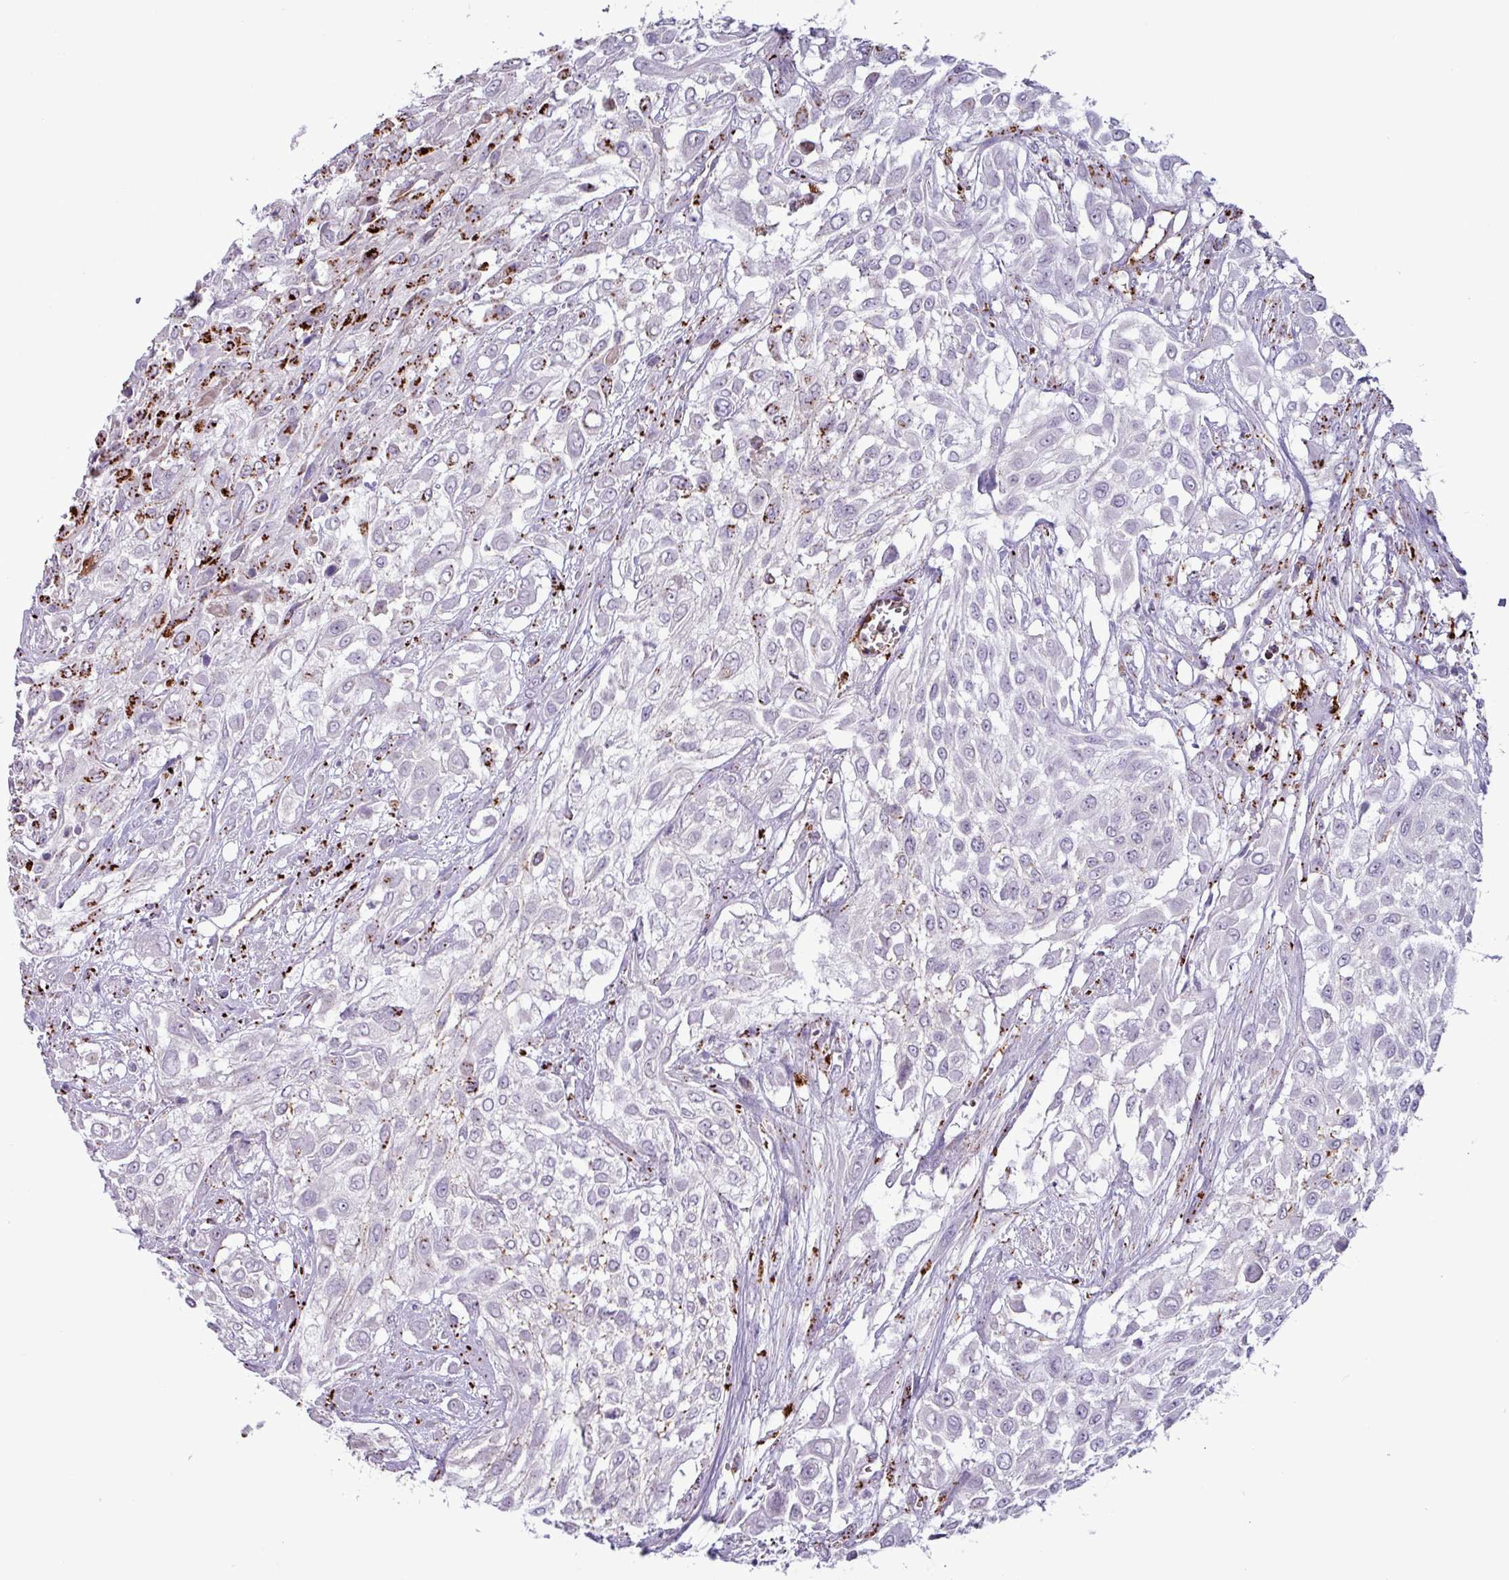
{"staining": {"intensity": "strong", "quantity": "<25%", "location": "cytoplasmic/membranous"}, "tissue": "urothelial cancer", "cell_type": "Tumor cells", "image_type": "cancer", "snomed": [{"axis": "morphology", "description": "Urothelial carcinoma, High grade"}, {"axis": "topography", "description": "Urinary bladder"}], "caption": "Strong cytoplasmic/membranous expression for a protein is present in approximately <25% of tumor cells of urothelial cancer using IHC.", "gene": "PLIN2", "patient": {"sex": "male", "age": 57}}